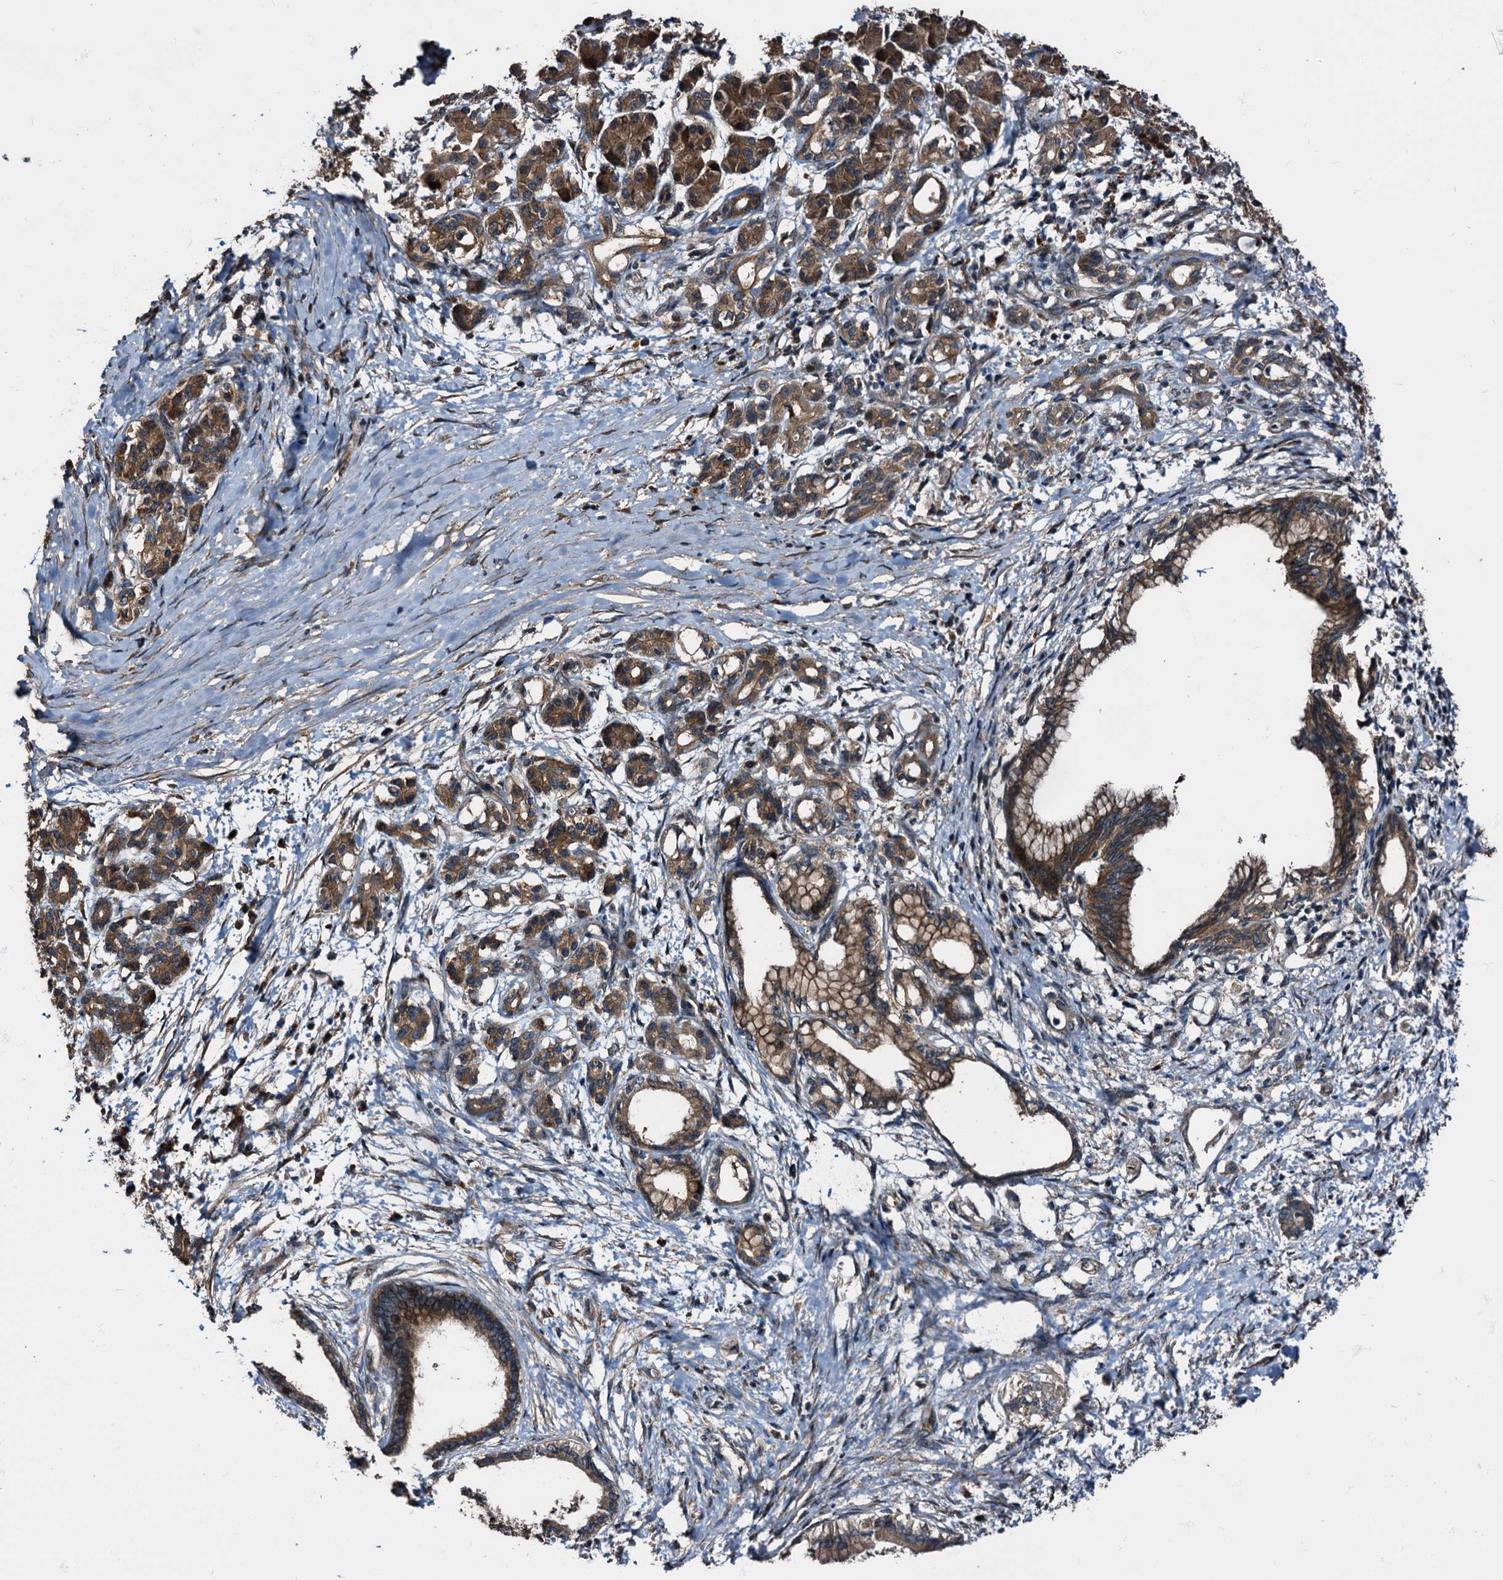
{"staining": {"intensity": "moderate", "quantity": ">75%", "location": "cytoplasmic/membranous"}, "tissue": "pancreatic cancer", "cell_type": "Tumor cells", "image_type": "cancer", "snomed": [{"axis": "morphology", "description": "Adenocarcinoma, NOS"}, {"axis": "topography", "description": "Pancreas"}], "caption": "This histopathology image reveals pancreatic adenocarcinoma stained with IHC to label a protein in brown. The cytoplasmic/membranous of tumor cells show moderate positivity for the protein. Nuclei are counter-stained blue.", "gene": "PEX5", "patient": {"sex": "female", "age": 55}}